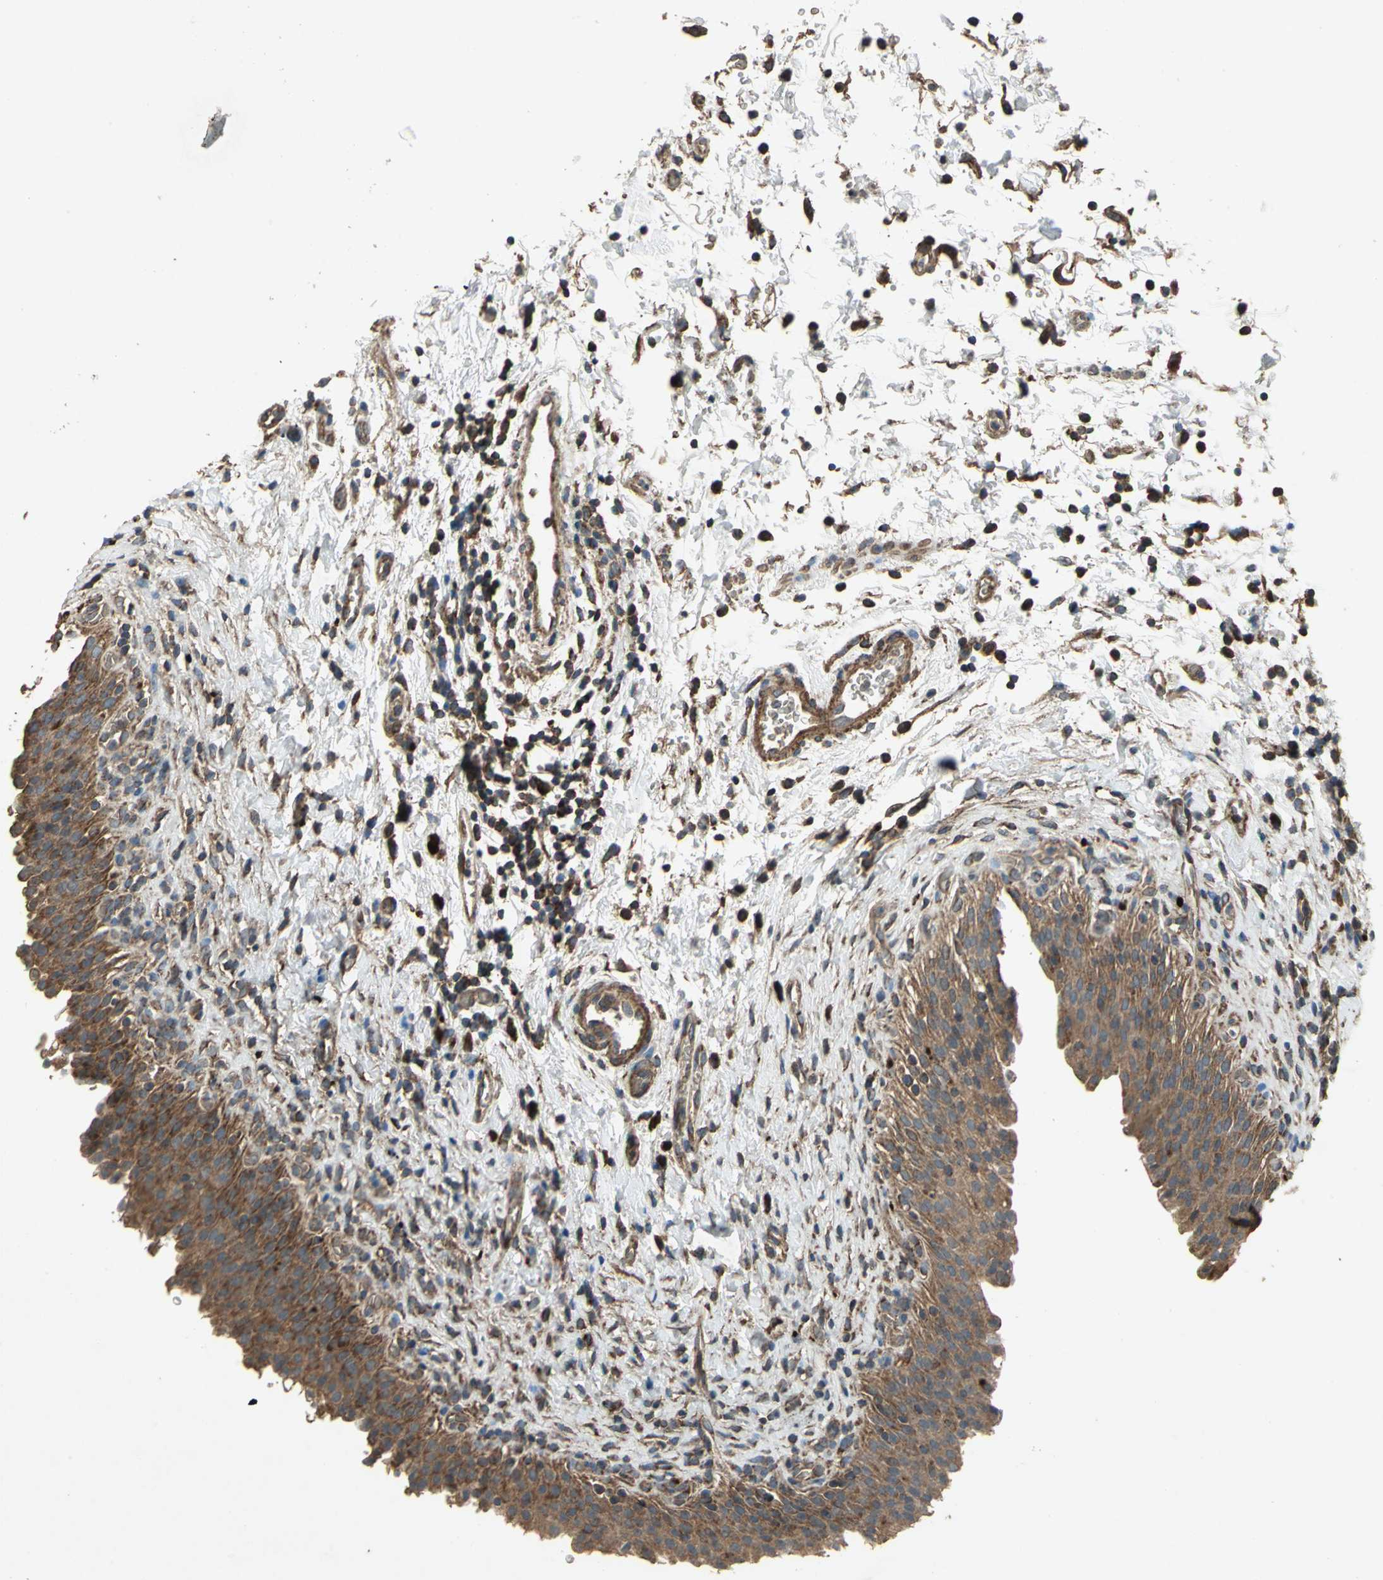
{"staining": {"intensity": "strong", "quantity": ">75%", "location": "cytoplasmic/membranous"}, "tissue": "urinary bladder", "cell_type": "Urothelial cells", "image_type": "normal", "snomed": [{"axis": "morphology", "description": "Normal tissue, NOS"}, {"axis": "topography", "description": "Urinary bladder"}], "caption": "Immunohistochemistry staining of normal urinary bladder, which demonstrates high levels of strong cytoplasmic/membranous expression in about >75% of urothelial cells indicating strong cytoplasmic/membranous protein staining. The staining was performed using DAB (3,3'-diaminobenzidine) (brown) for protein detection and nuclei were counterstained in hematoxylin (blue).", "gene": "POLRMT", "patient": {"sex": "male", "age": 51}}